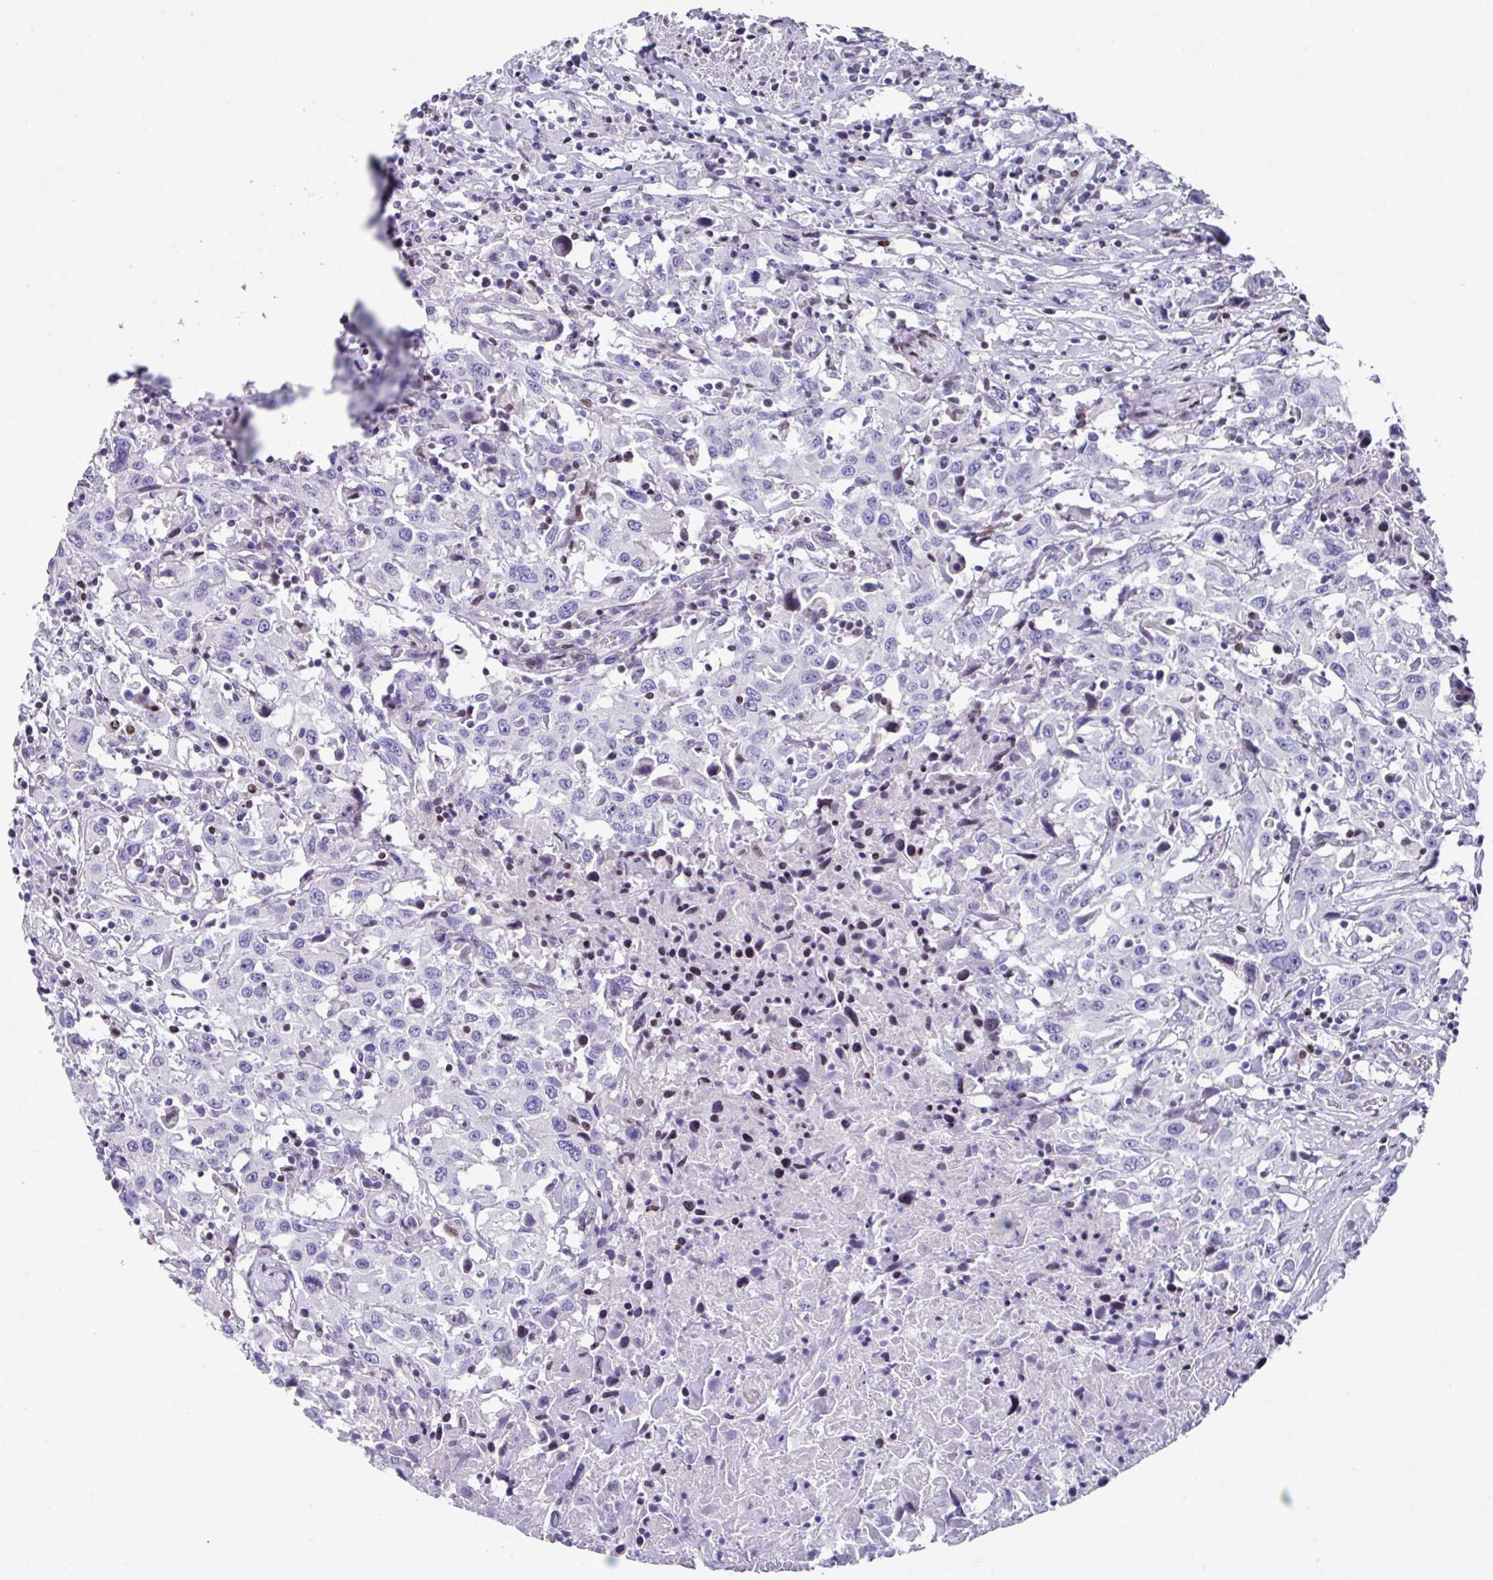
{"staining": {"intensity": "negative", "quantity": "none", "location": "none"}, "tissue": "urothelial cancer", "cell_type": "Tumor cells", "image_type": "cancer", "snomed": [{"axis": "morphology", "description": "Urothelial carcinoma, High grade"}, {"axis": "topography", "description": "Urinary bladder"}], "caption": "This micrograph is of urothelial cancer stained with immunohistochemistry to label a protein in brown with the nuclei are counter-stained blue. There is no expression in tumor cells. (DAB immunohistochemistry (IHC) with hematoxylin counter stain).", "gene": "TCF3", "patient": {"sex": "male", "age": 61}}